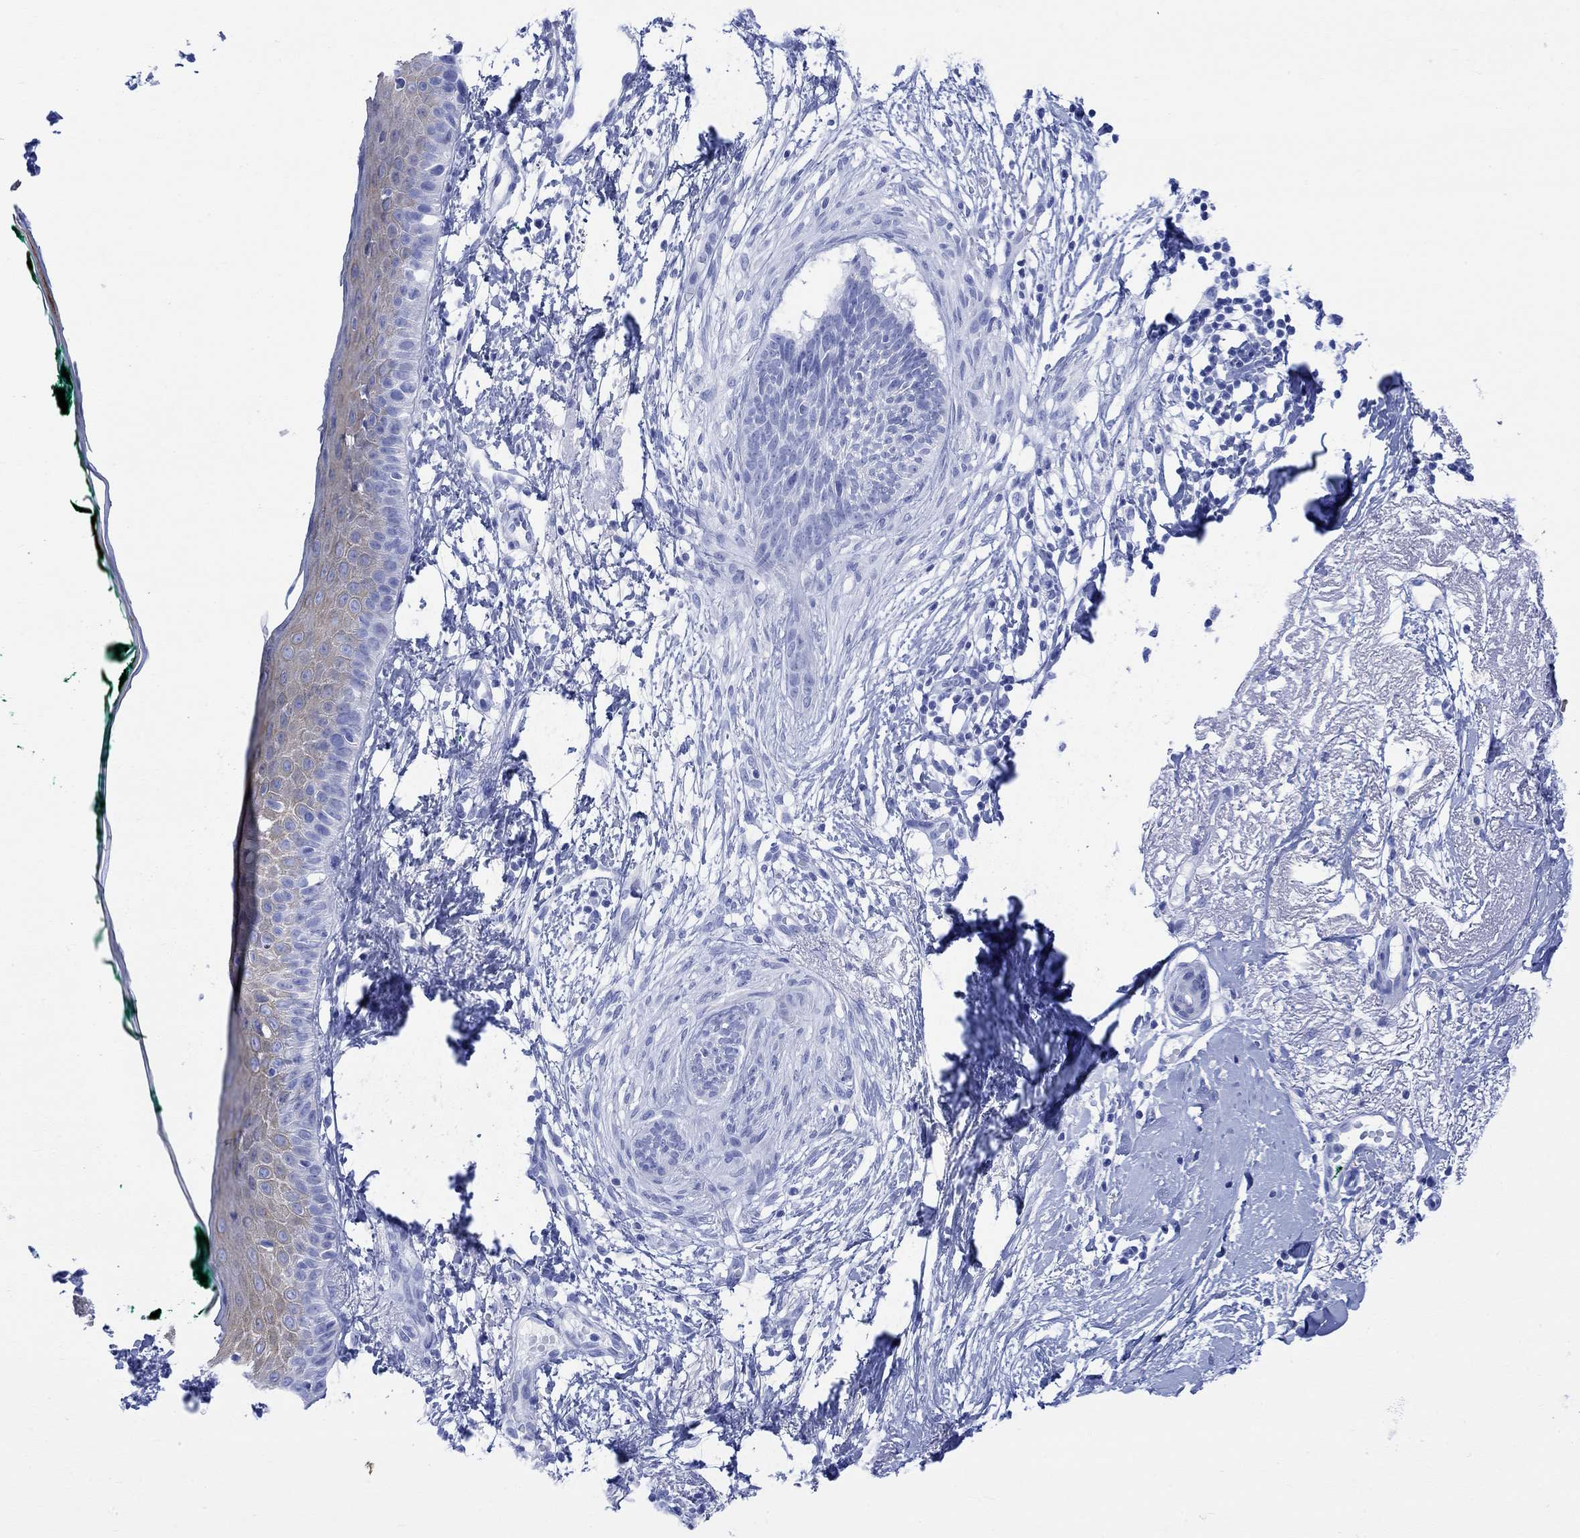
{"staining": {"intensity": "negative", "quantity": "none", "location": "none"}, "tissue": "skin cancer", "cell_type": "Tumor cells", "image_type": "cancer", "snomed": [{"axis": "morphology", "description": "Normal tissue, NOS"}, {"axis": "morphology", "description": "Basal cell carcinoma"}, {"axis": "topography", "description": "Skin"}], "caption": "DAB immunohistochemical staining of human skin cancer demonstrates no significant expression in tumor cells.", "gene": "CELF4", "patient": {"sex": "male", "age": 84}}